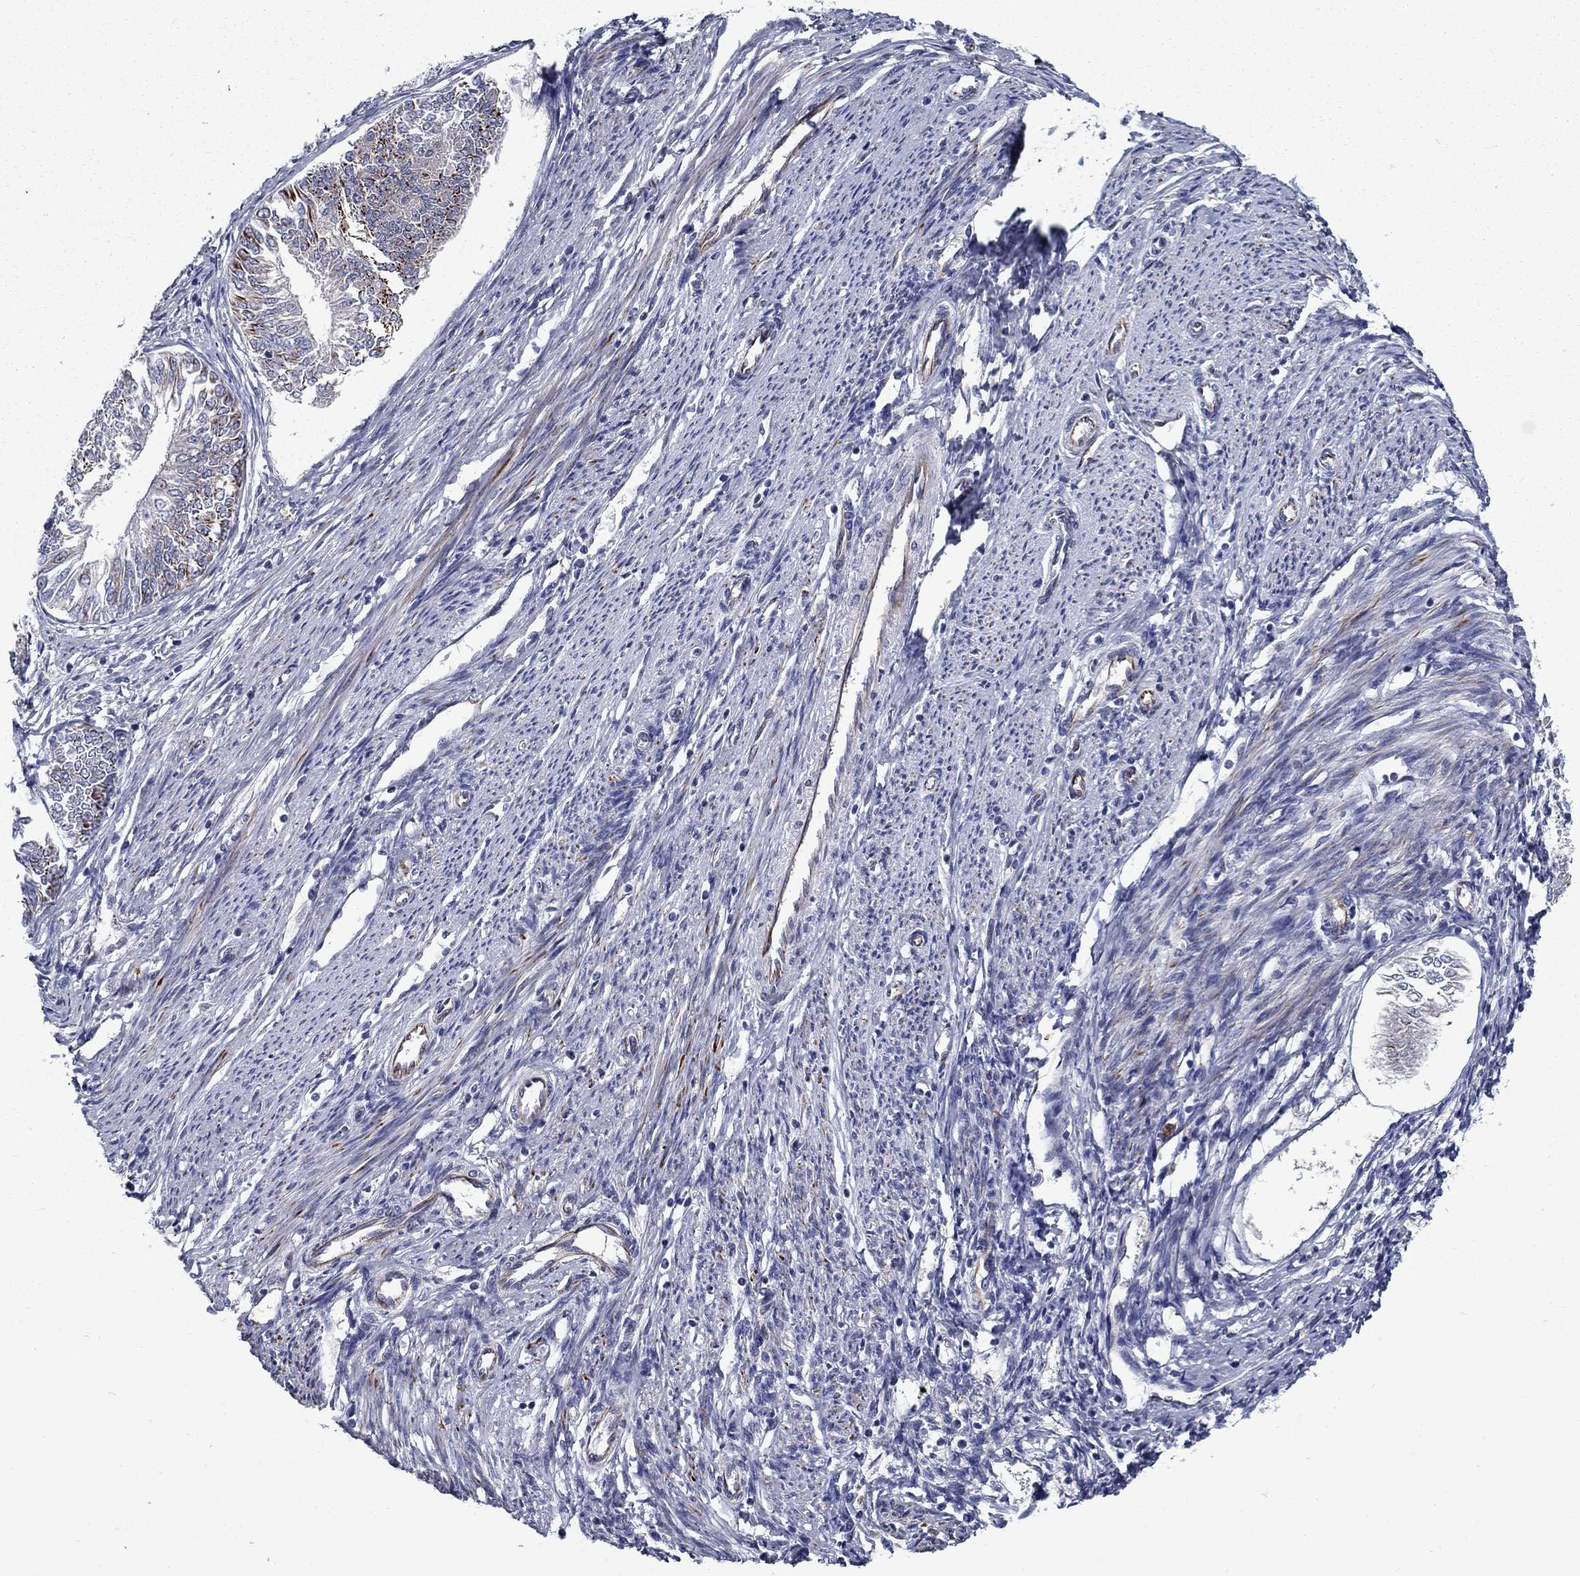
{"staining": {"intensity": "strong", "quantity": "<25%", "location": "cytoplasmic/membranous"}, "tissue": "endometrial cancer", "cell_type": "Tumor cells", "image_type": "cancer", "snomed": [{"axis": "morphology", "description": "Adenocarcinoma, NOS"}, {"axis": "topography", "description": "Endometrium"}], "caption": "Endometrial adenocarcinoma was stained to show a protein in brown. There is medium levels of strong cytoplasmic/membranous positivity in approximately <25% of tumor cells. (DAB IHC with brightfield microscopy, high magnification).", "gene": "LACTB2", "patient": {"sex": "female", "age": 58}}